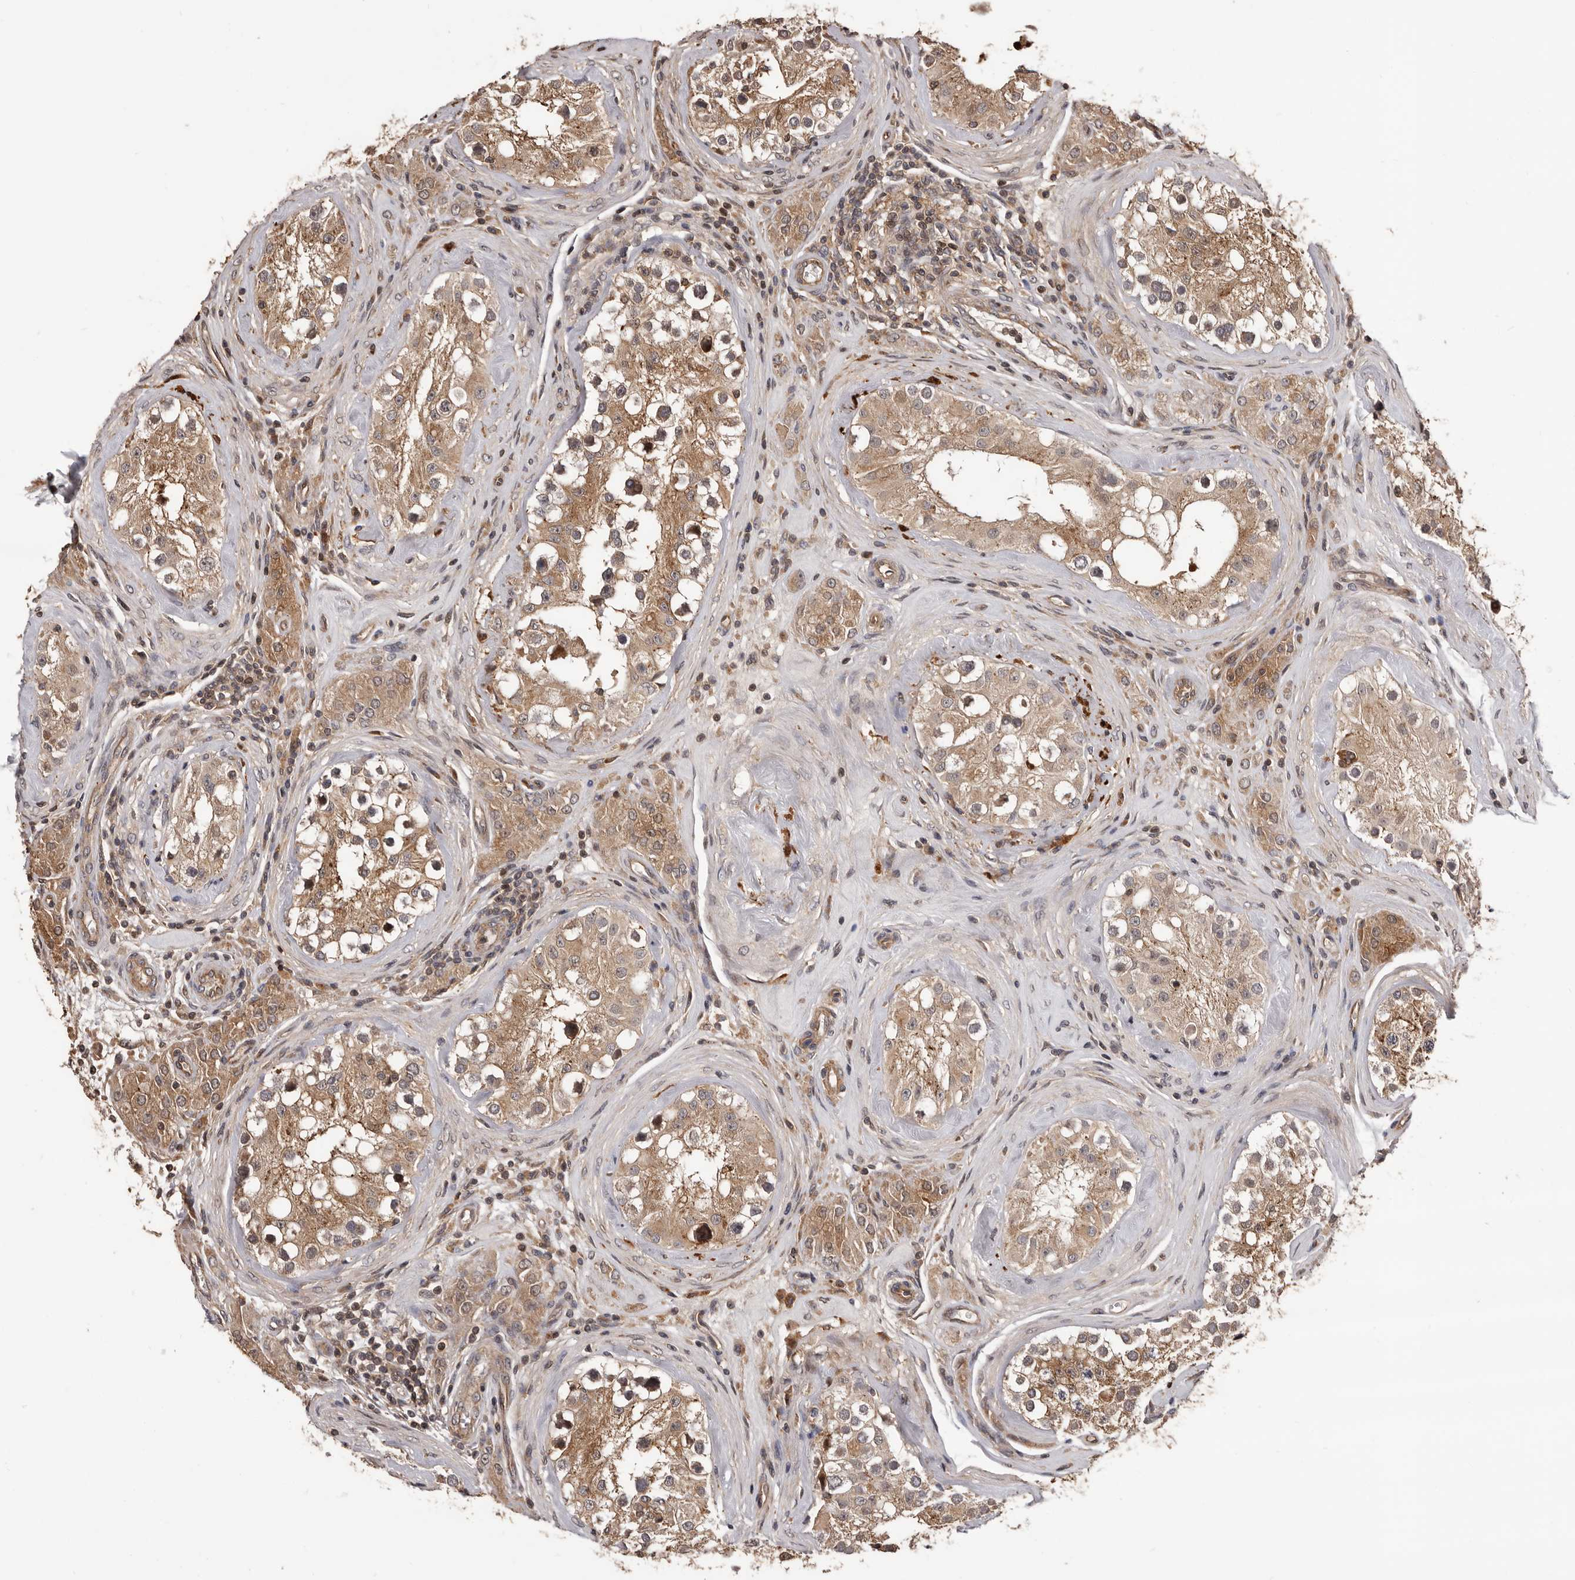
{"staining": {"intensity": "moderate", "quantity": ">75%", "location": "cytoplasmic/membranous"}, "tissue": "testis", "cell_type": "Cells in seminiferous ducts", "image_type": "normal", "snomed": [{"axis": "morphology", "description": "Normal tissue, NOS"}, {"axis": "topography", "description": "Testis"}], "caption": "Brown immunohistochemical staining in benign human testis shows moderate cytoplasmic/membranous positivity in approximately >75% of cells in seminiferous ducts. (DAB = brown stain, brightfield microscopy at high magnification).", "gene": "ADAMTS2", "patient": {"sex": "male", "age": 46}}